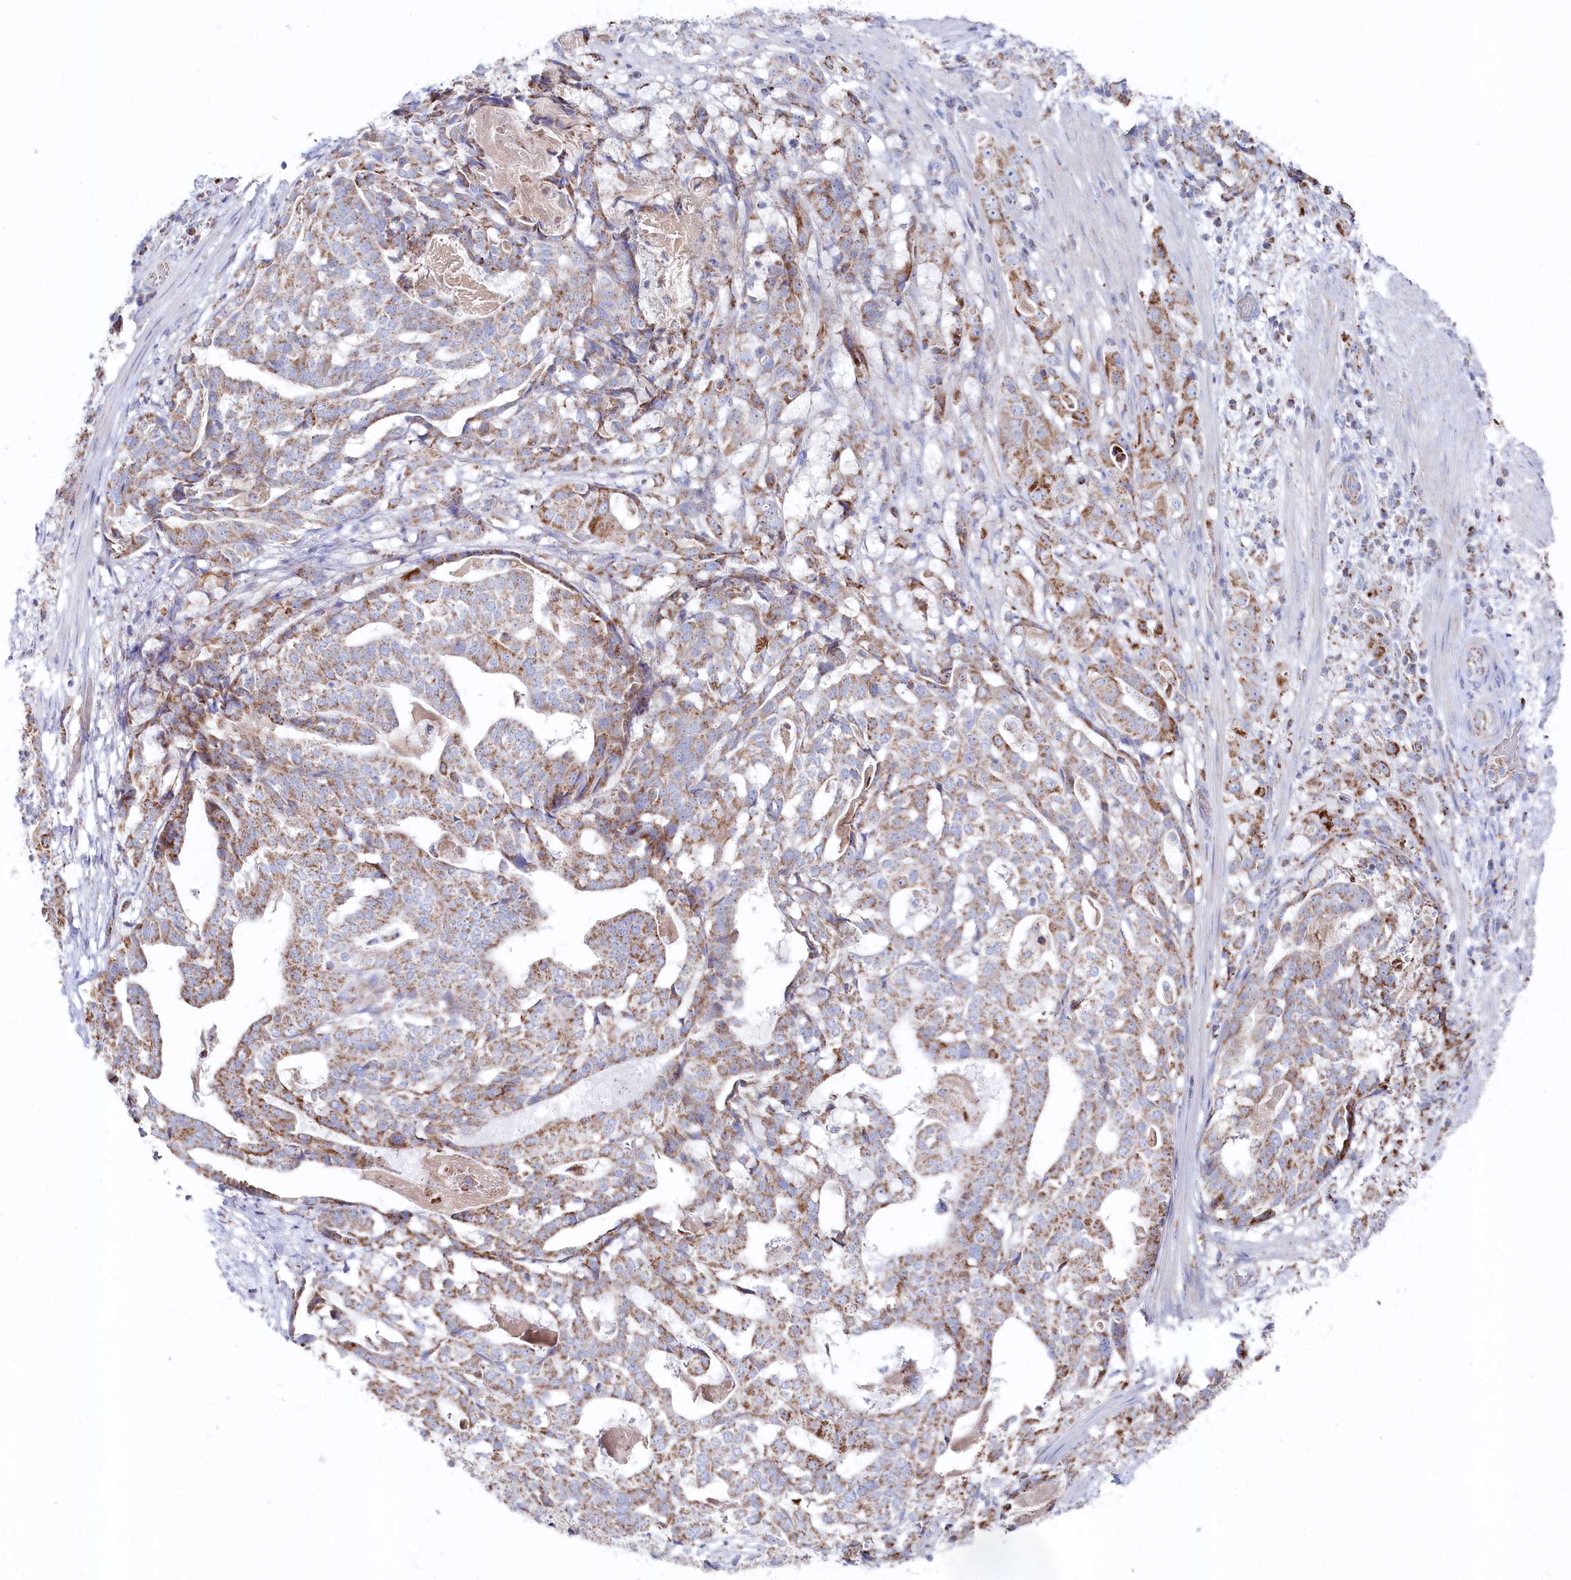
{"staining": {"intensity": "moderate", "quantity": ">75%", "location": "cytoplasmic/membranous"}, "tissue": "stomach cancer", "cell_type": "Tumor cells", "image_type": "cancer", "snomed": [{"axis": "morphology", "description": "Adenocarcinoma, NOS"}, {"axis": "topography", "description": "Stomach"}], "caption": "Human stomach adenocarcinoma stained with a protein marker exhibits moderate staining in tumor cells.", "gene": "GLS2", "patient": {"sex": "male", "age": 48}}